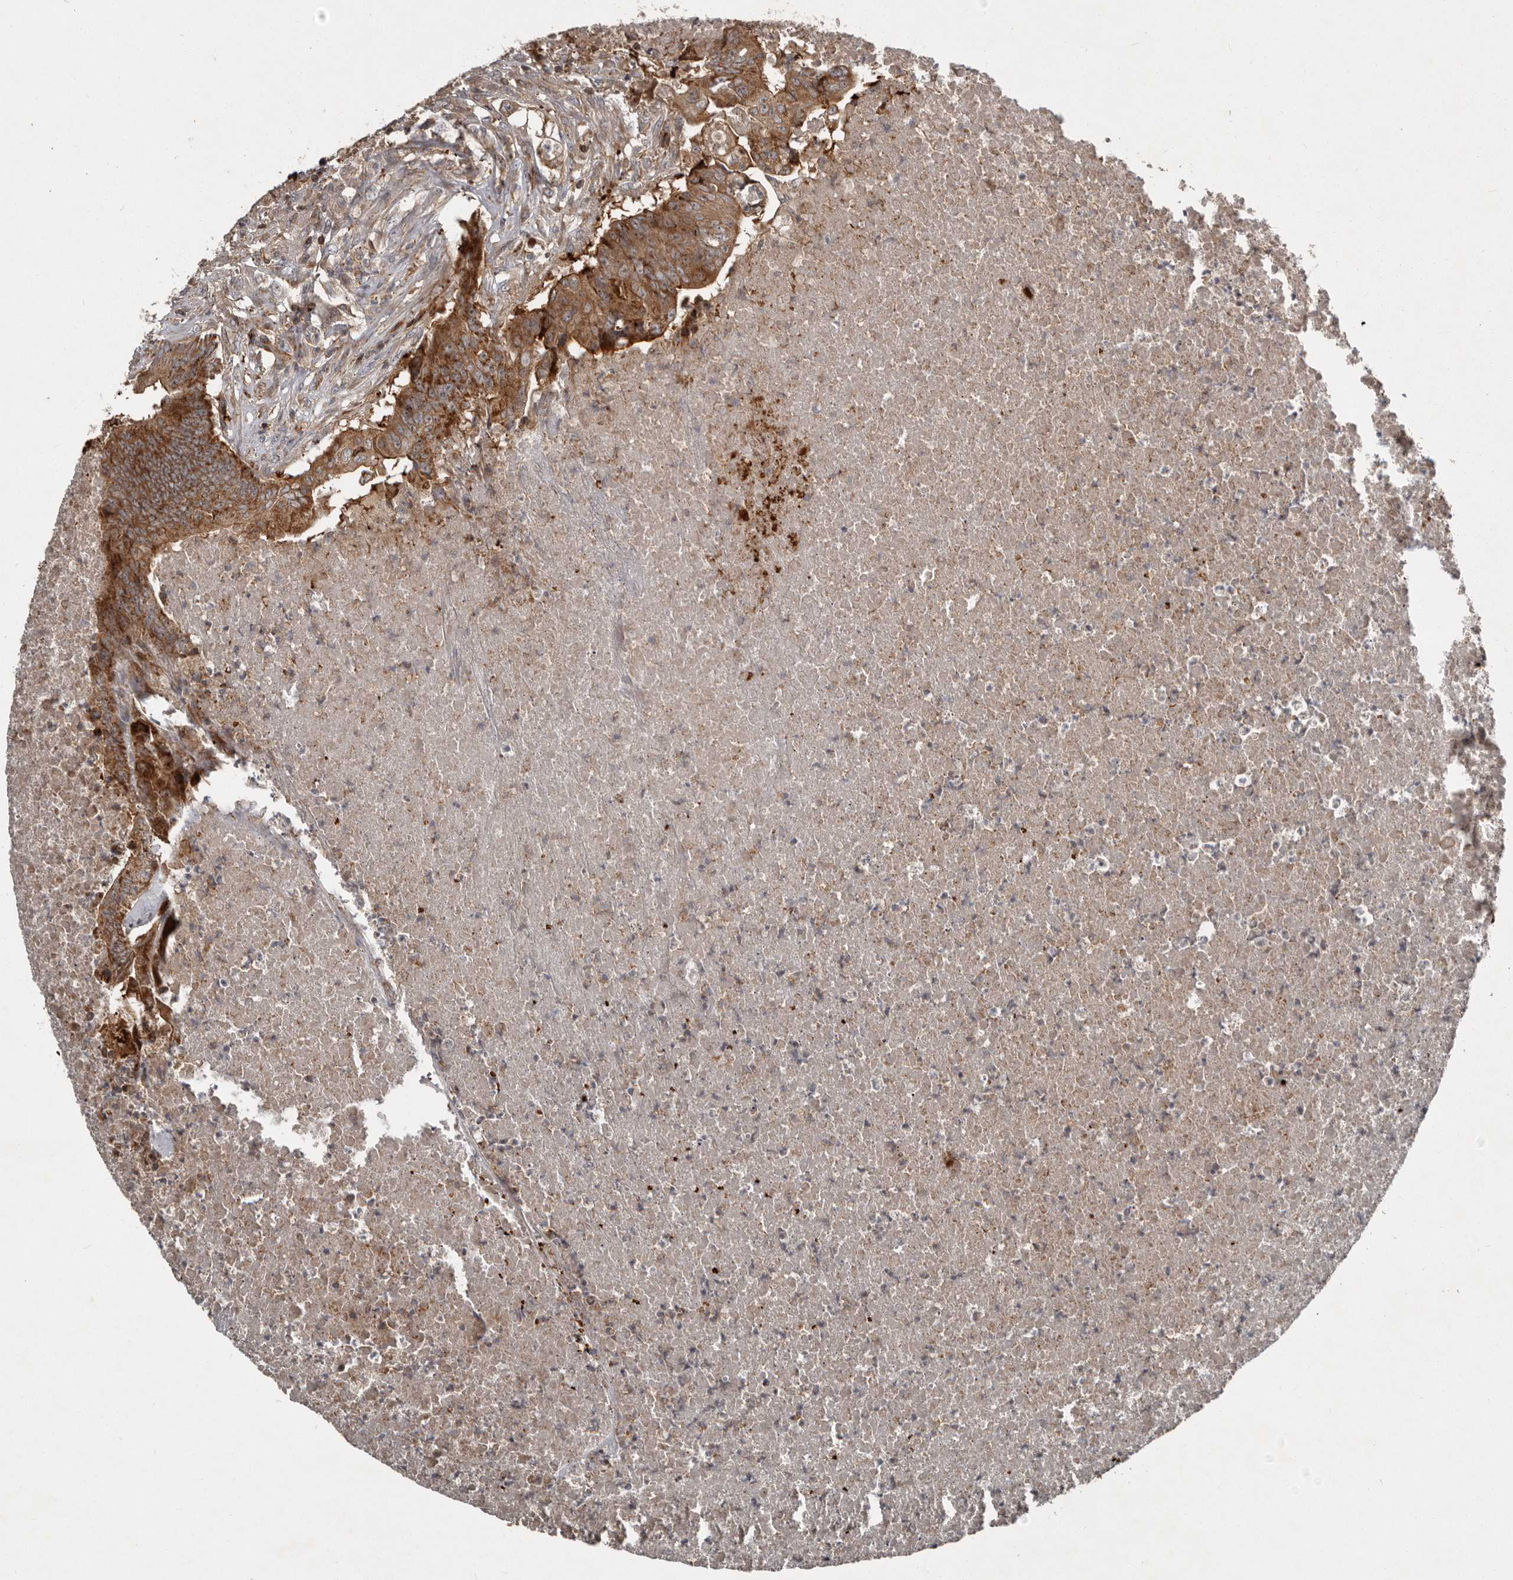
{"staining": {"intensity": "strong", "quantity": ">75%", "location": "cytoplasmic/membranous"}, "tissue": "colorectal cancer", "cell_type": "Tumor cells", "image_type": "cancer", "snomed": [{"axis": "morphology", "description": "Adenocarcinoma, NOS"}, {"axis": "topography", "description": "Colon"}], "caption": "A high-resolution photomicrograph shows immunohistochemistry staining of colorectal adenocarcinoma, which reveals strong cytoplasmic/membranous expression in approximately >75% of tumor cells. The staining was performed using DAB, with brown indicating positive protein expression. Nuclei are stained blue with hematoxylin.", "gene": "FBXO31", "patient": {"sex": "male", "age": 87}}